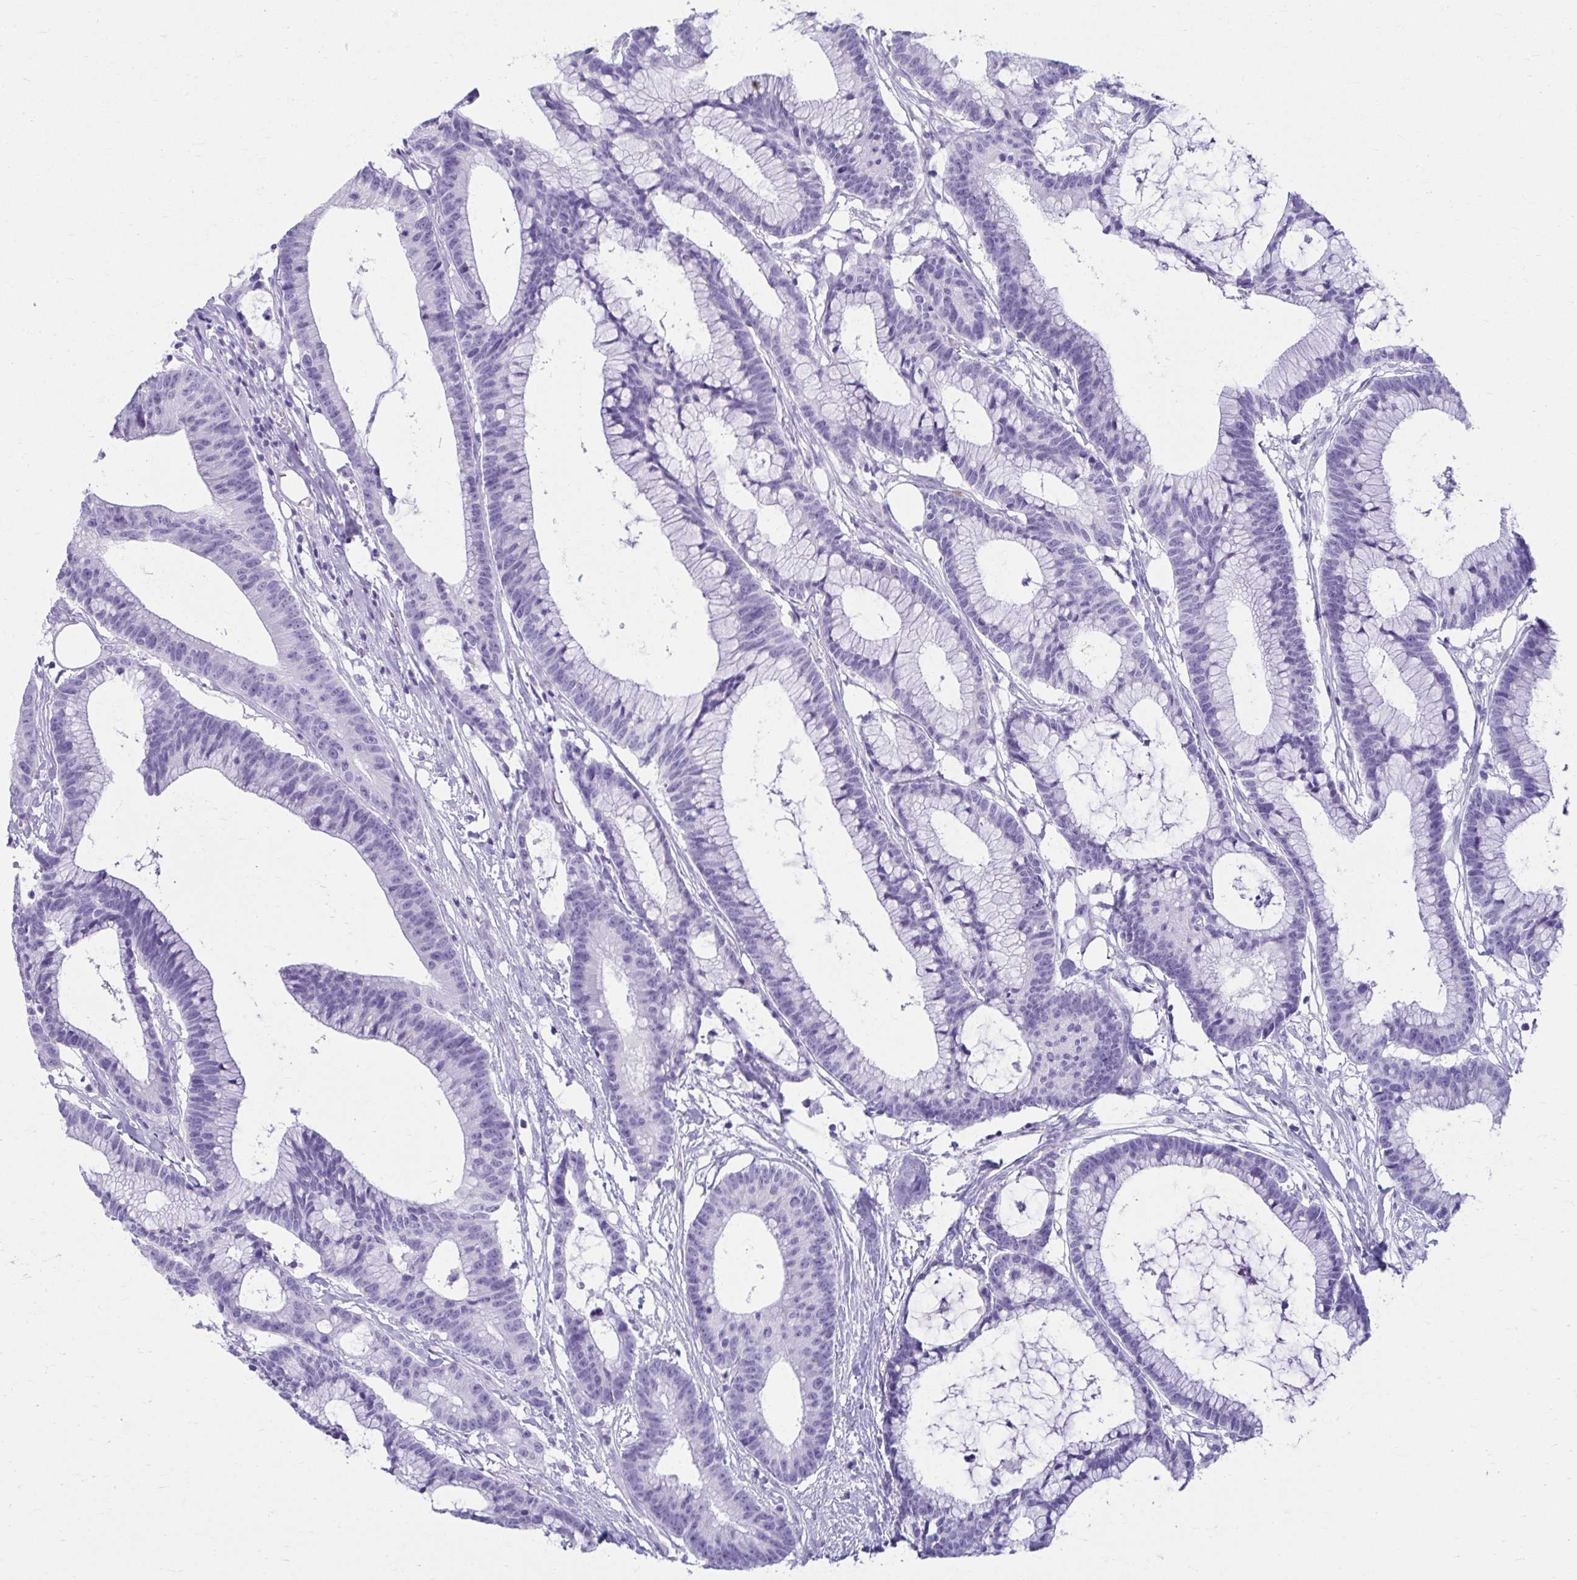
{"staining": {"intensity": "negative", "quantity": "none", "location": "none"}, "tissue": "colorectal cancer", "cell_type": "Tumor cells", "image_type": "cancer", "snomed": [{"axis": "morphology", "description": "Adenocarcinoma, NOS"}, {"axis": "topography", "description": "Colon"}], "caption": "Immunohistochemistry (IHC) image of neoplastic tissue: colorectal cancer (adenocarcinoma) stained with DAB displays no significant protein positivity in tumor cells.", "gene": "ATP4B", "patient": {"sex": "female", "age": 78}}